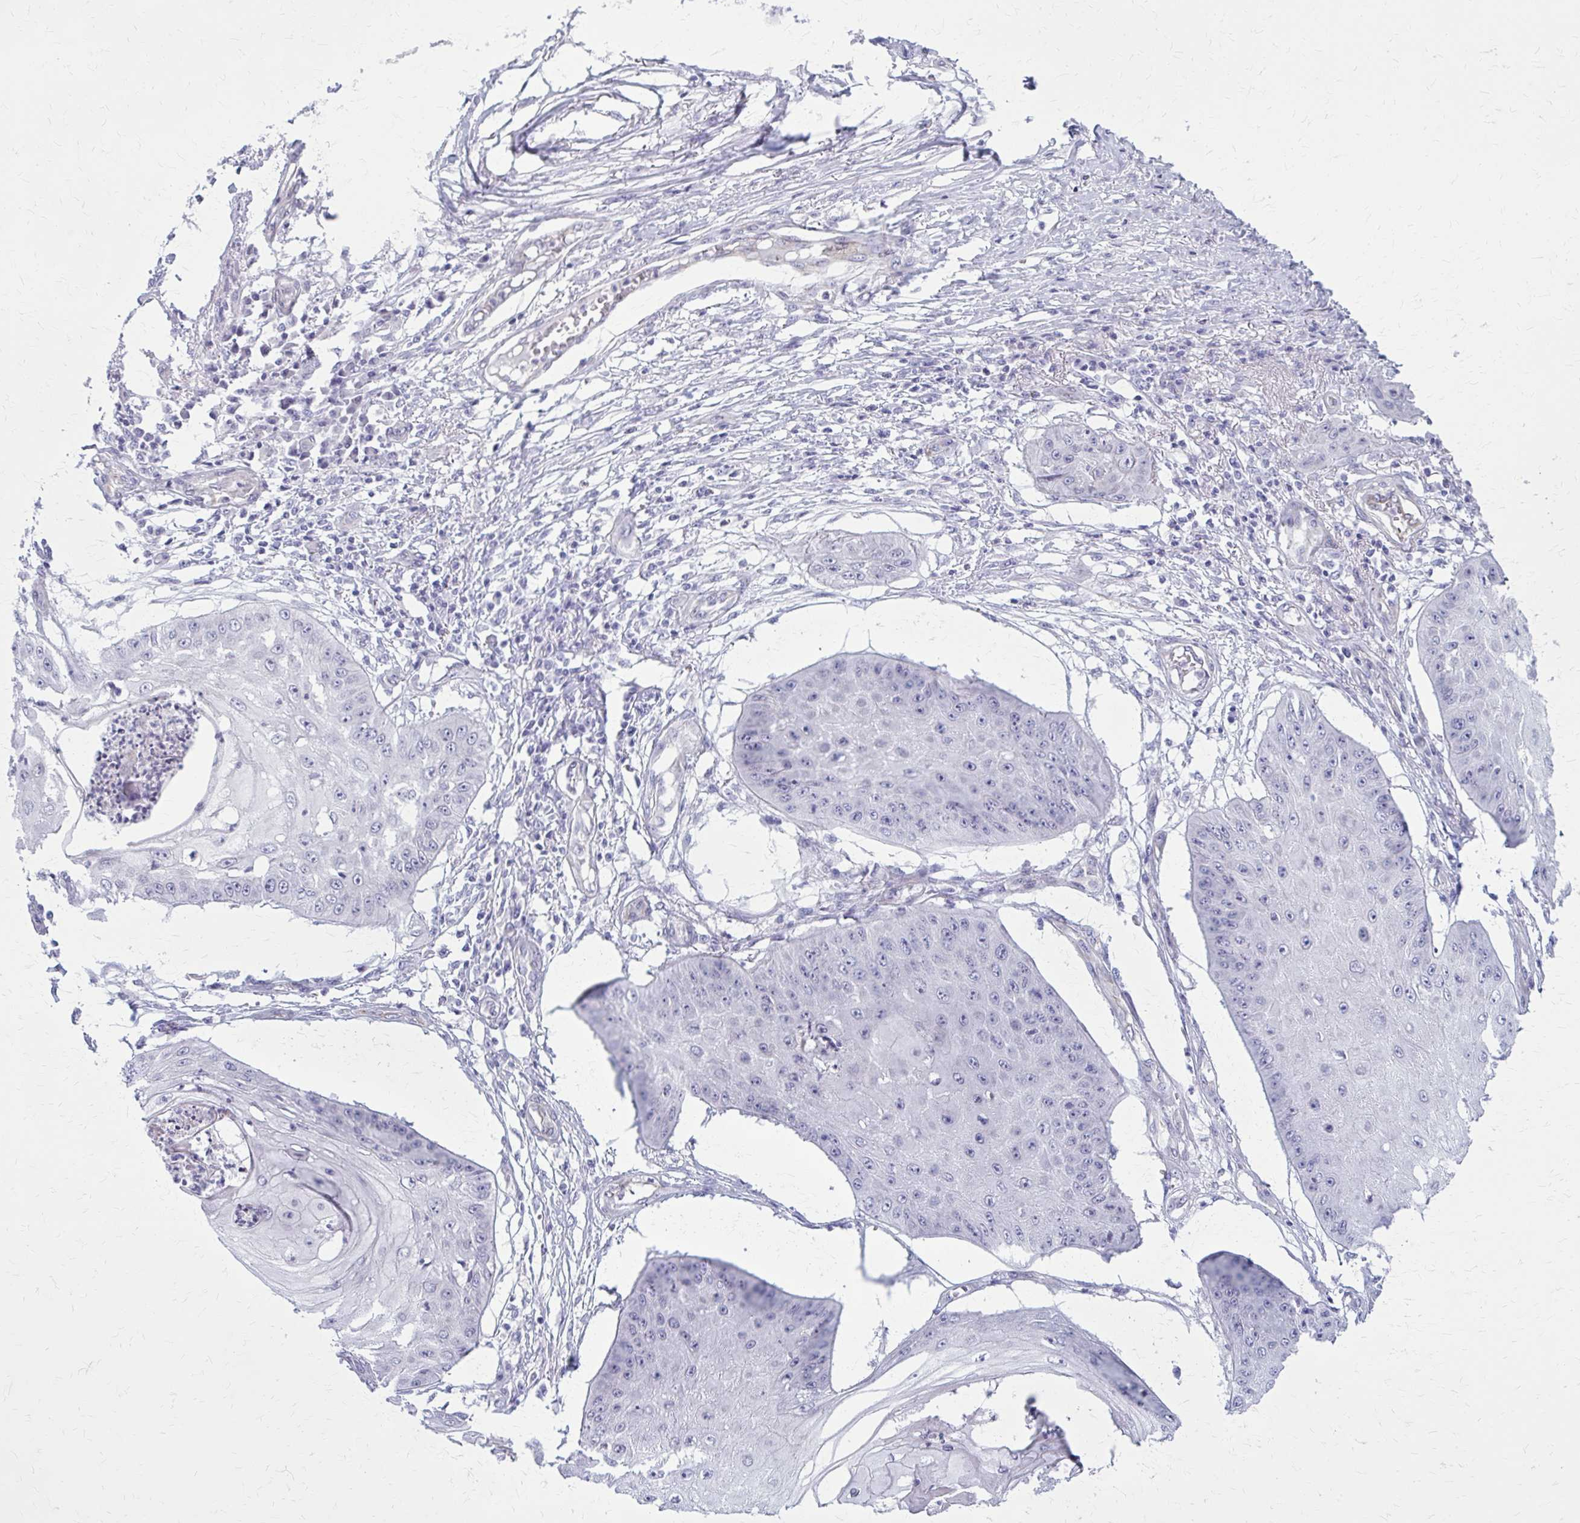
{"staining": {"intensity": "negative", "quantity": "none", "location": "none"}, "tissue": "skin cancer", "cell_type": "Tumor cells", "image_type": "cancer", "snomed": [{"axis": "morphology", "description": "Squamous cell carcinoma, NOS"}, {"axis": "topography", "description": "Skin"}], "caption": "IHC image of skin cancer stained for a protein (brown), which reveals no staining in tumor cells.", "gene": "CASQ2", "patient": {"sex": "male", "age": 70}}